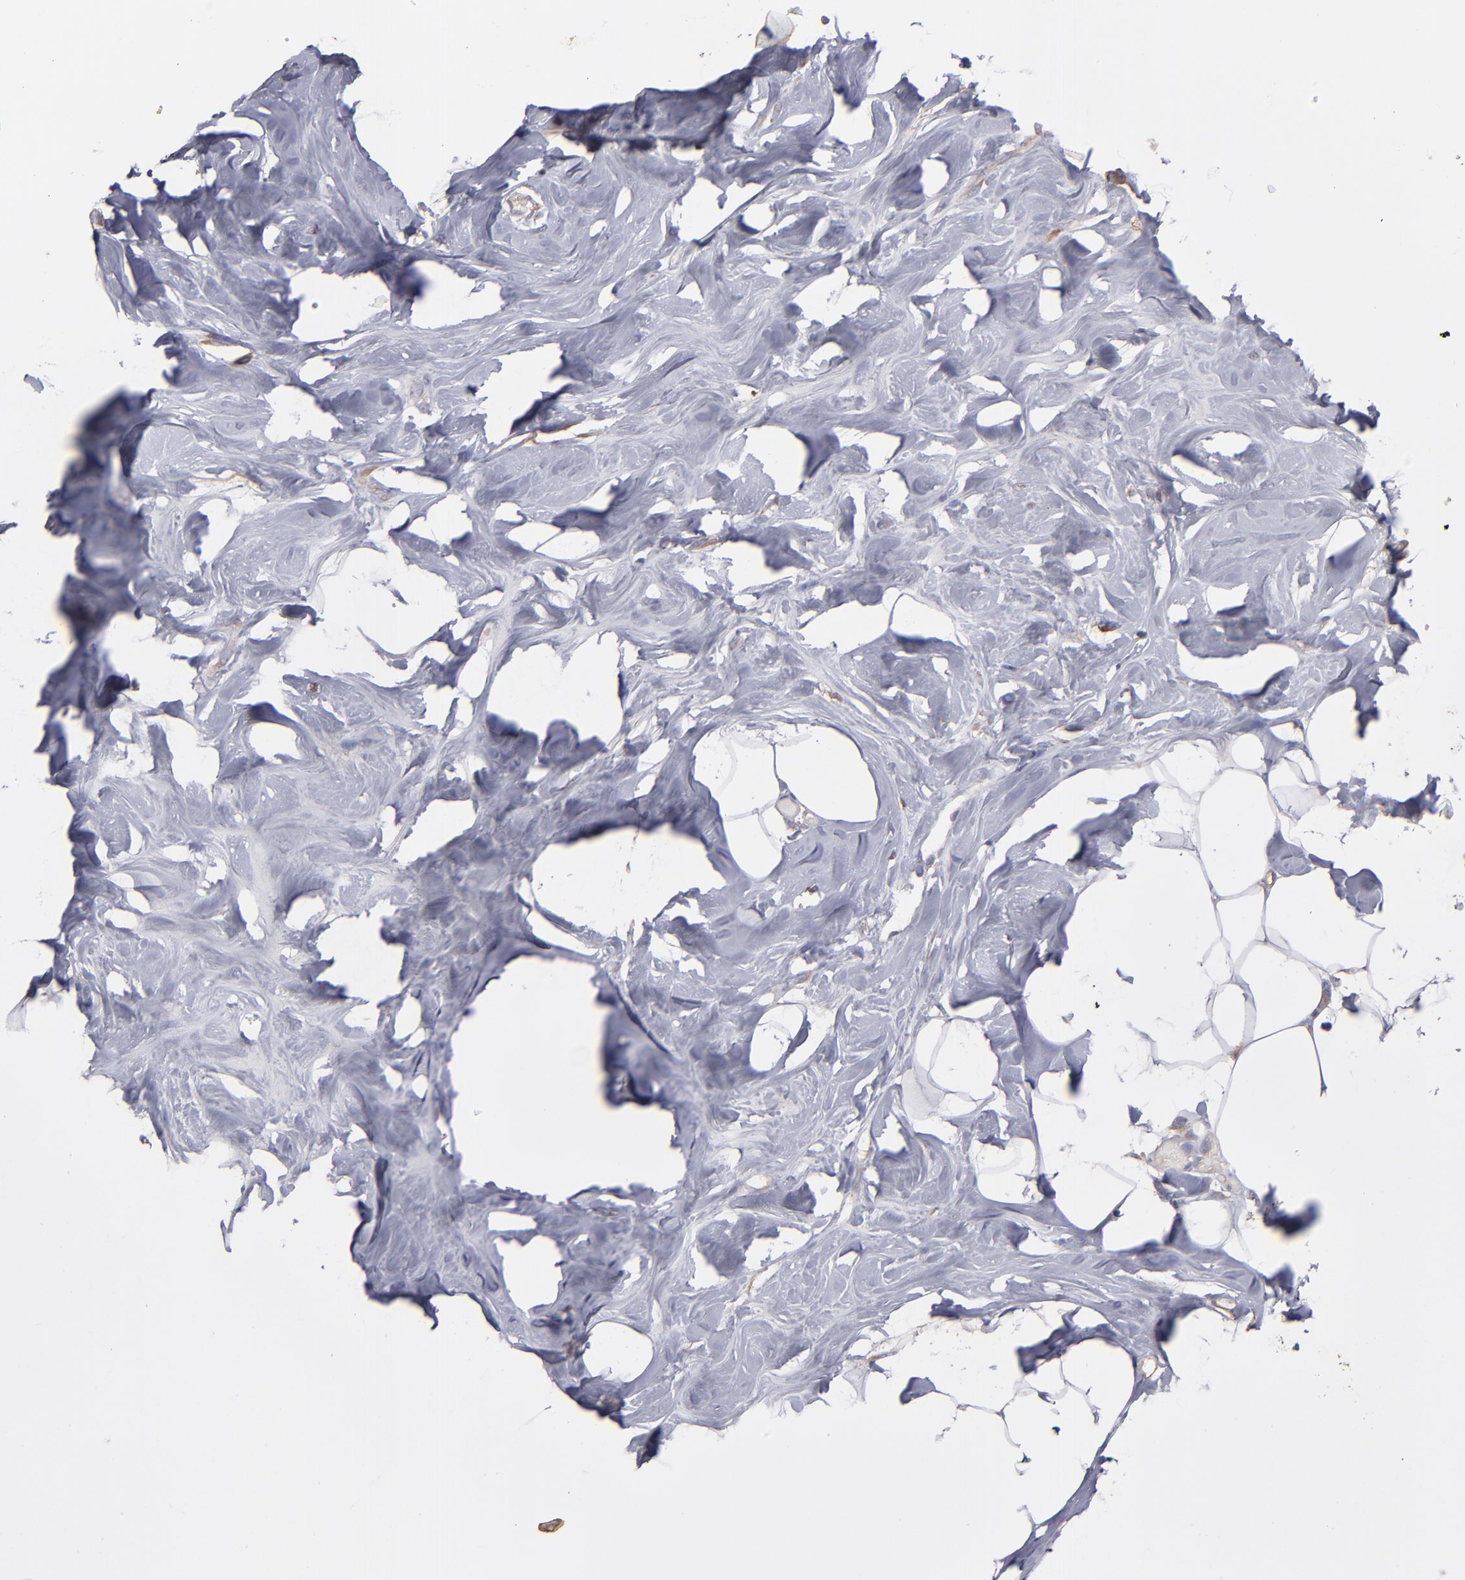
{"staining": {"intensity": "negative", "quantity": "none", "location": "none"}, "tissue": "breast", "cell_type": "Adipocytes", "image_type": "normal", "snomed": [{"axis": "morphology", "description": "Normal tissue, NOS"}, {"axis": "topography", "description": "Breast"}, {"axis": "topography", "description": "Soft tissue"}], "caption": "DAB (3,3'-diaminobenzidine) immunohistochemical staining of unremarkable breast shows no significant positivity in adipocytes. (DAB IHC visualized using brightfield microscopy, high magnification).", "gene": "NFKBIE", "patient": {"sex": "female", "age": 25}}